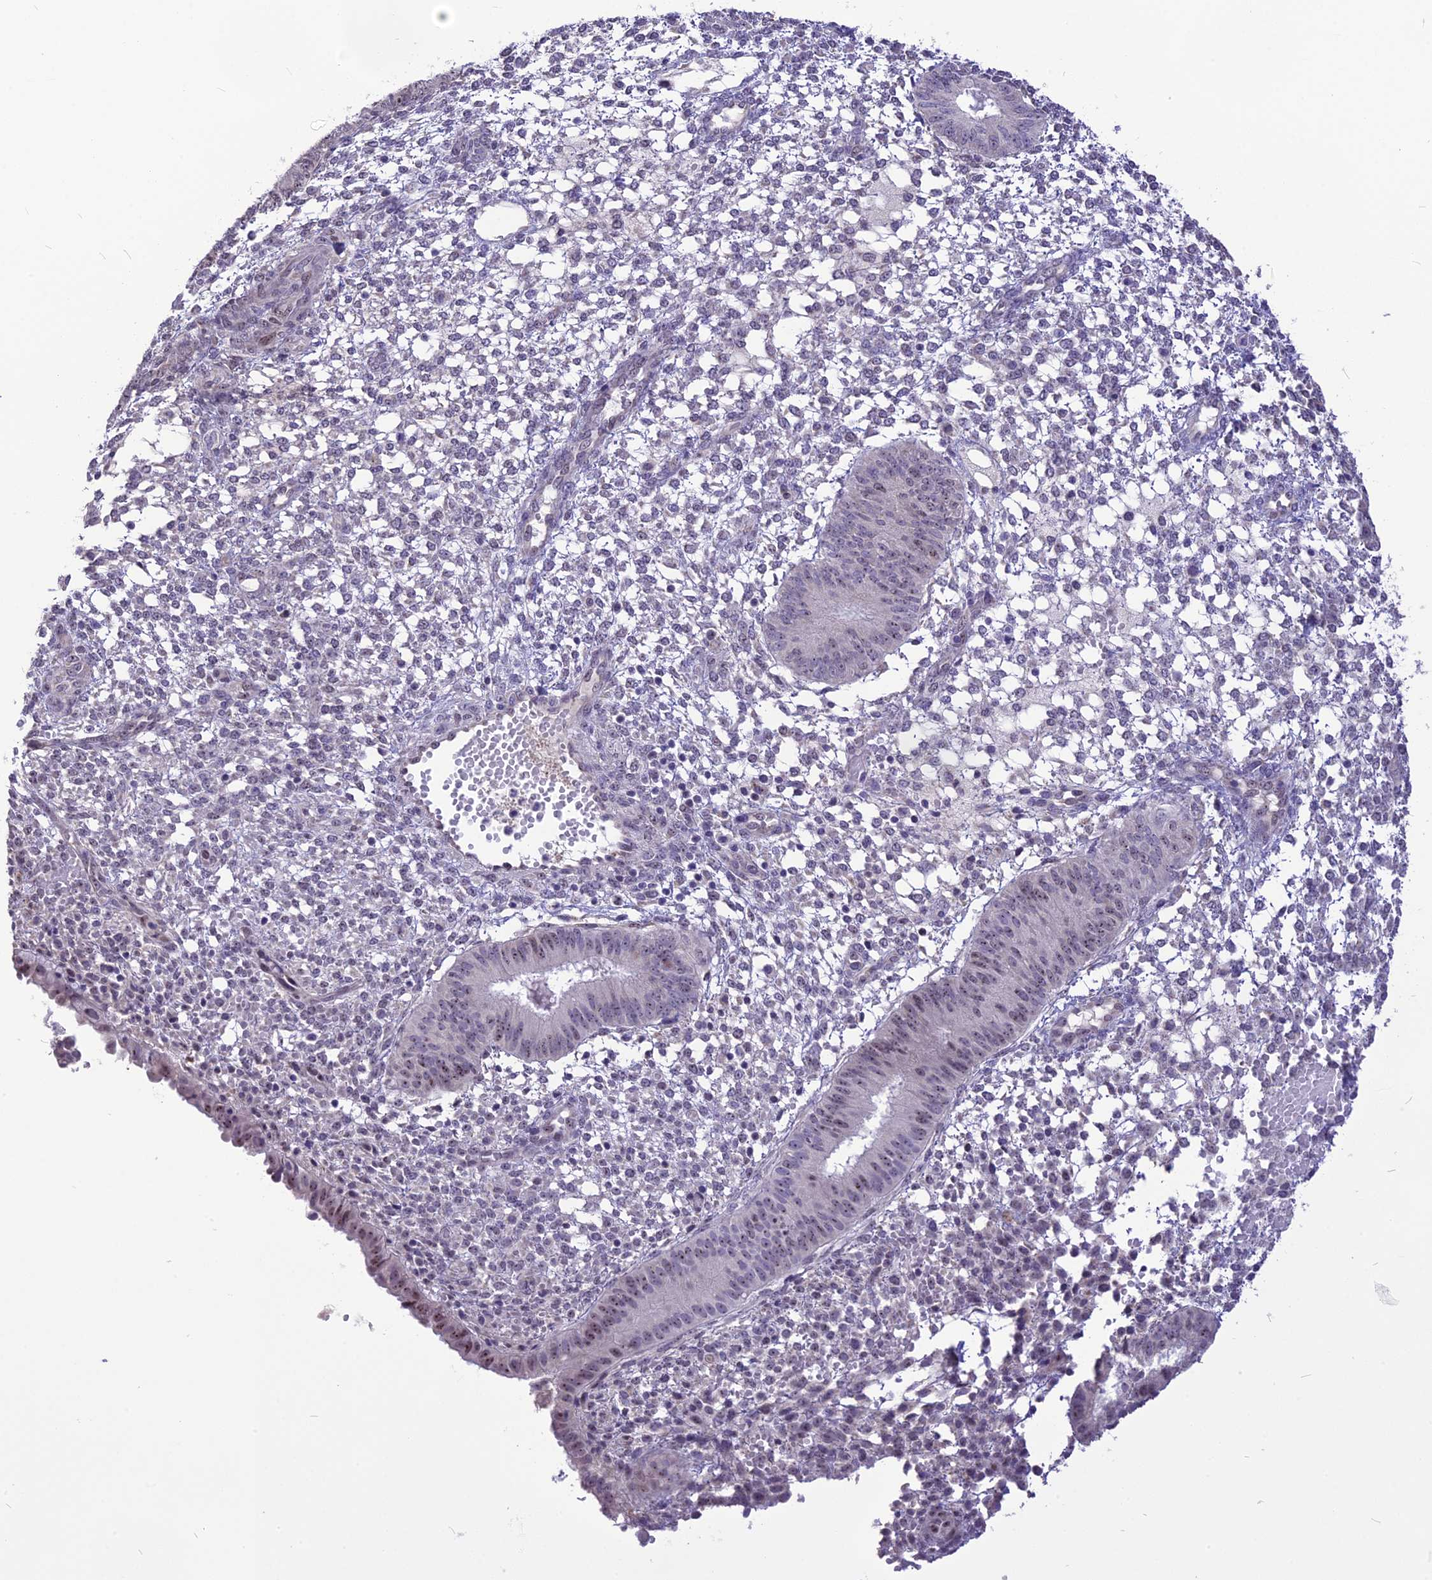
{"staining": {"intensity": "negative", "quantity": "none", "location": "none"}, "tissue": "endometrium", "cell_type": "Cells in endometrial stroma", "image_type": "normal", "snomed": [{"axis": "morphology", "description": "Normal tissue, NOS"}, {"axis": "topography", "description": "Endometrium"}], "caption": "The immunohistochemistry micrograph has no significant expression in cells in endometrial stroma of endometrium.", "gene": "CMSS1", "patient": {"sex": "female", "age": 49}}